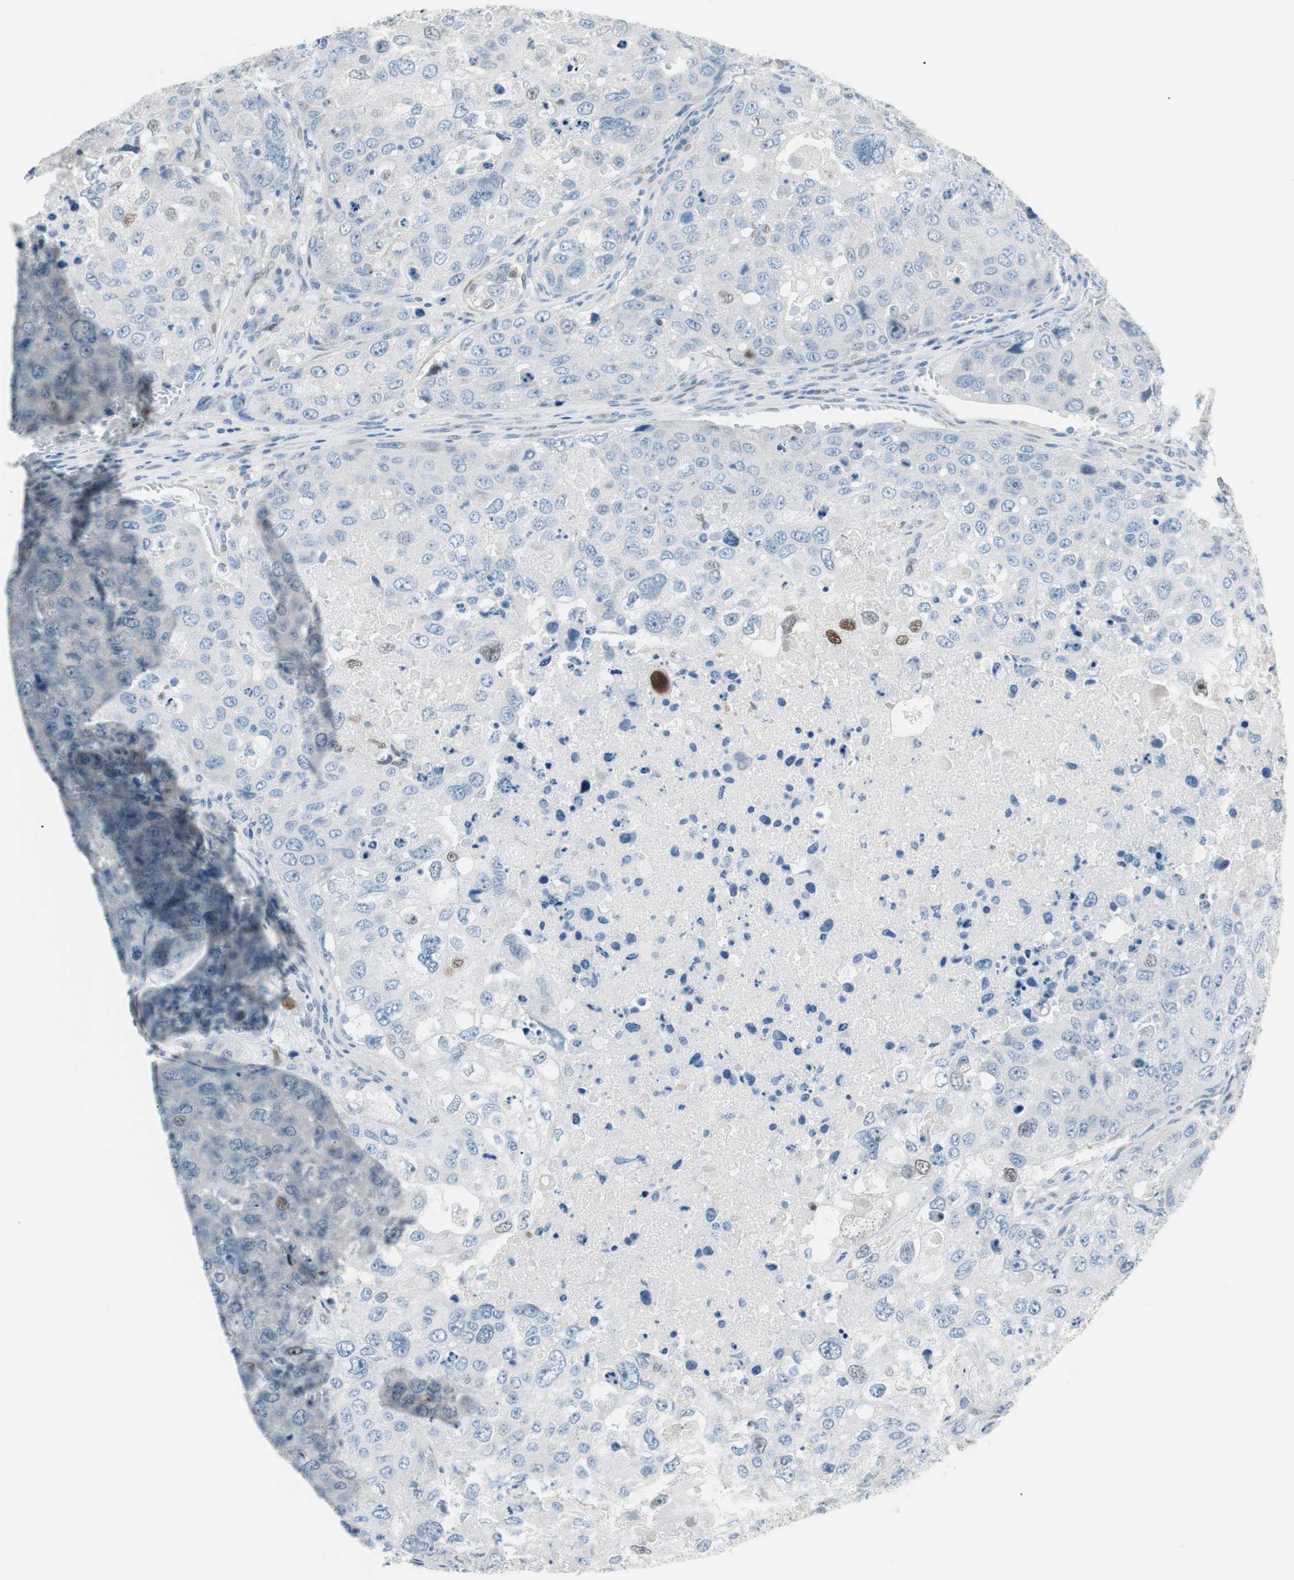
{"staining": {"intensity": "weak", "quantity": "<25%", "location": "nuclear"}, "tissue": "urothelial cancer", "cell_type": "Tumor cells", "image_type": "cancer", "snomed": [{"axis": "morphology", "description": "Urothelial carcinoma, High grade"}, {"axis": "topography", "description": "Lymph node"}, {"axis": "topography", "description": "Urinary bladder"}], "caption": "High magnification brightfield microscopy of high-grade urothelial carcinoma stained with DAB (3,3'-diaminobenzidine) (brown) and counterstained with hematoxylin (blue): tumor cells show no significant expression.", "gene": "FOSL1", "patient": {"sex": "male", "age": 51}}